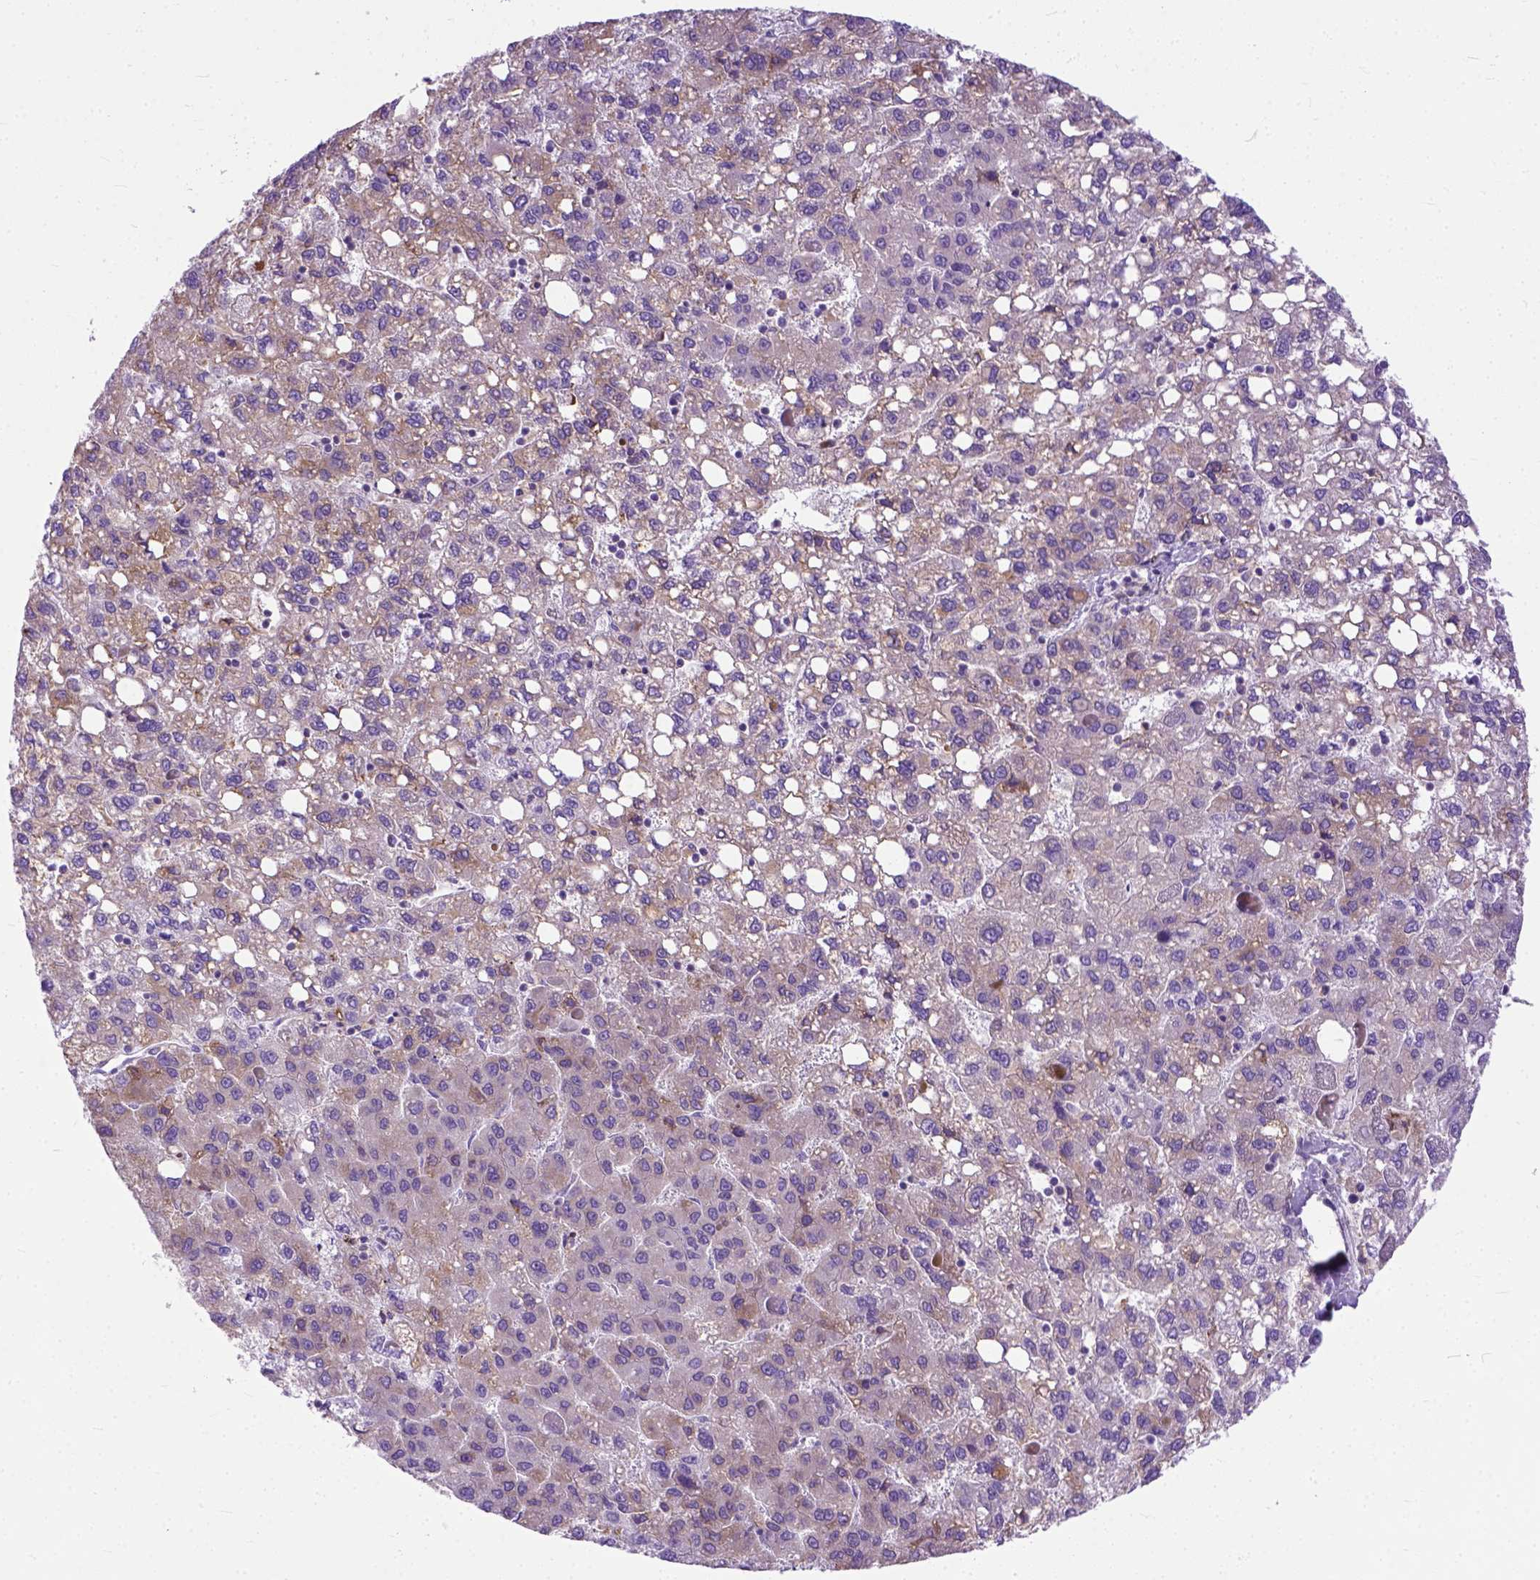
{"staining": {"intensity": "moderate", "quantity": "25%-75%", "location": "cytoplasmic/membranous"}, "tissue": "liver cancer", "cell_type": "Tumor cells", "image_type": "cancer", "snomed": [{"axis": "morphology", "description": "Carcinoma, Hepatocellular, NOS"}, {"axis": "topography", "description": "Liver"}], "caption": "A brown stain highlights moderate cytoplasmic/membranous staining of a protein in hepatocellular carcinoma (liver) tumor cells. The protein of interest is stained brown, and the nuclei are stained in blue (DAB IHC with brightfield microscopy, high magnification).", "gene": "PLK4", "patient": {"sex": "female", "age": 82}}